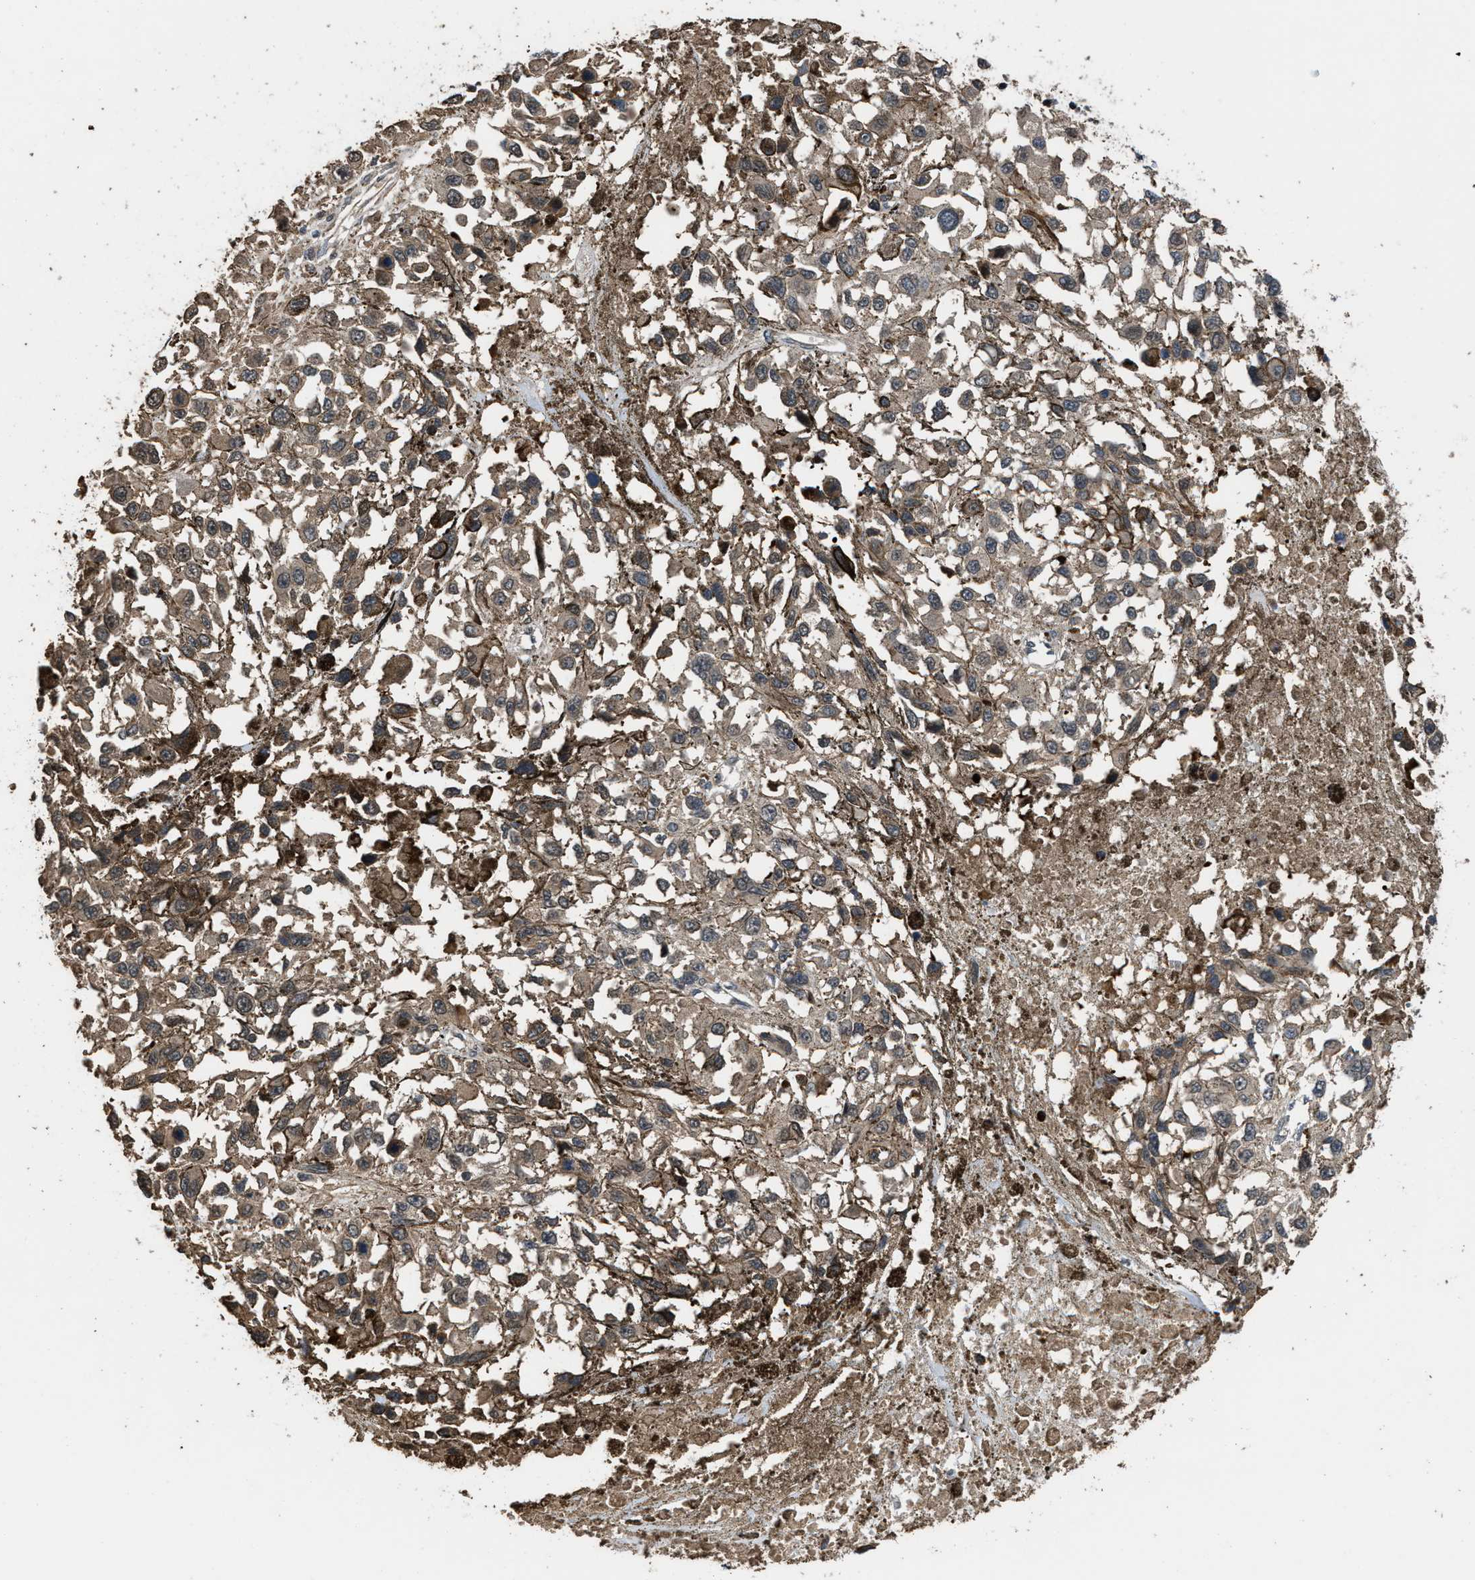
{"staining": {"intensity": "weak", "quantity": ">75%", "location": "cytoplasmic/membranous"}, "tissue": "melanoma", "cell_type": "Tumor cells", "image_type": "cancer", "snomed": [{"axis": "morphology", "description": "Malignant melanoma, Metastatic site"}, {"axis": "topography", "description": "Lymph node"}], "caption": "This is an image of immunohistochemistry (IHC) staining of malignant melanoma (metastatic site), which shows weak positivity in the cytoplasmic/membranous of tumor cells.", "gene": "CTBS", "patient": {"sex": "male", "age": 59}}